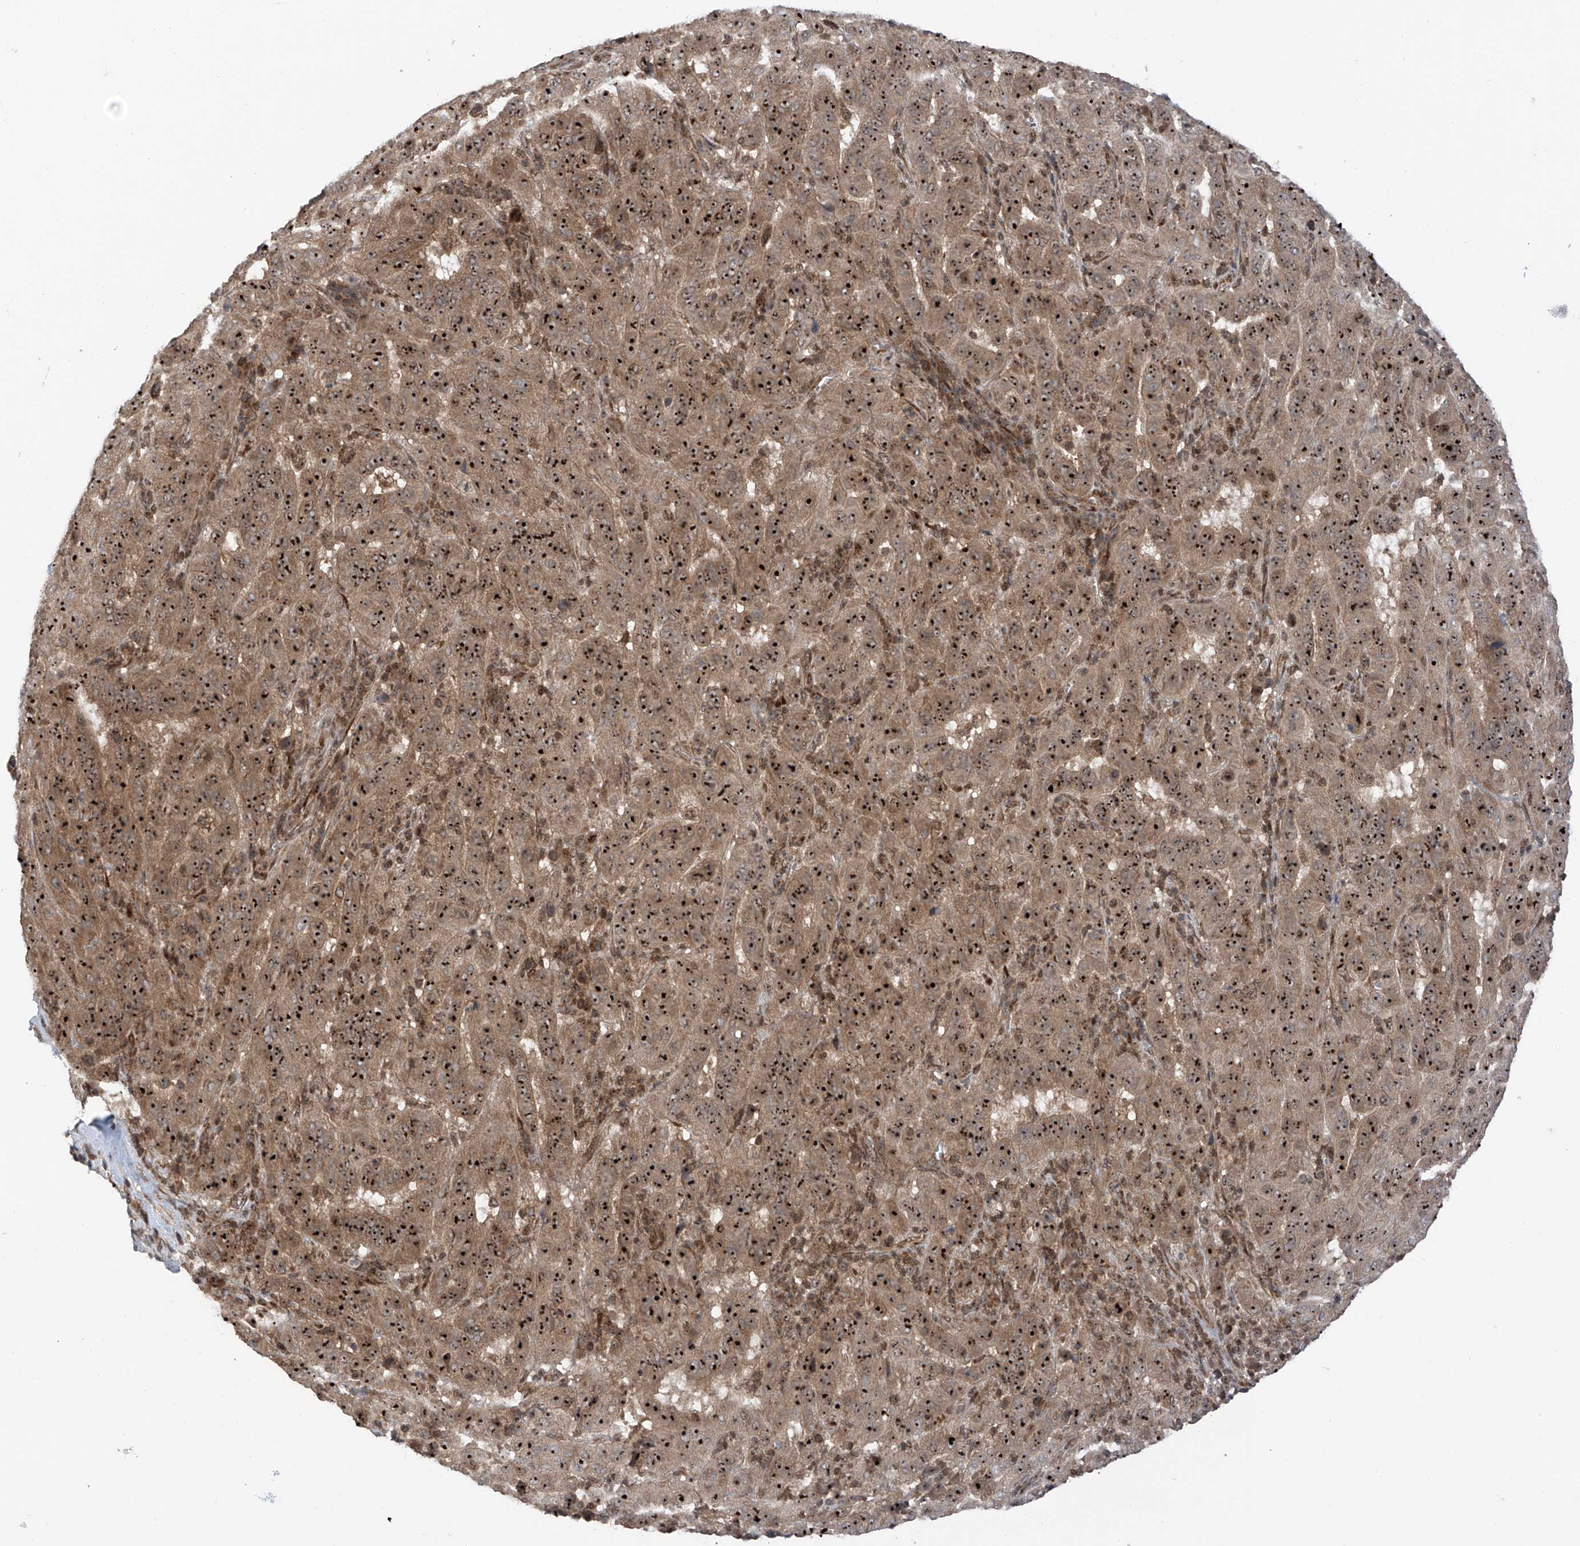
{"staining": {"intensity": "strong", "quantity": ">75%", "location": "cytoplasmic/membranous,nuclear"}, "tissue": "pancreatic cancer", "cell_type": "Tumor cells", "image_type": "cancer", "snomed": [{"axis": "morphology", "description": "Adenocarcinoma, NOS"}, {"axis": "topography", "description": "Pancreas"}], "caption": "Pancreatic cancer (adenocarcinoma) was stained to show a protein in brown. There is high levels of strong cytoplasmic/membranous and nuclear staining in about >75% of tumor cells.", "gene": "C1orf131", "patient": {"sex": "male", "age": 63}}